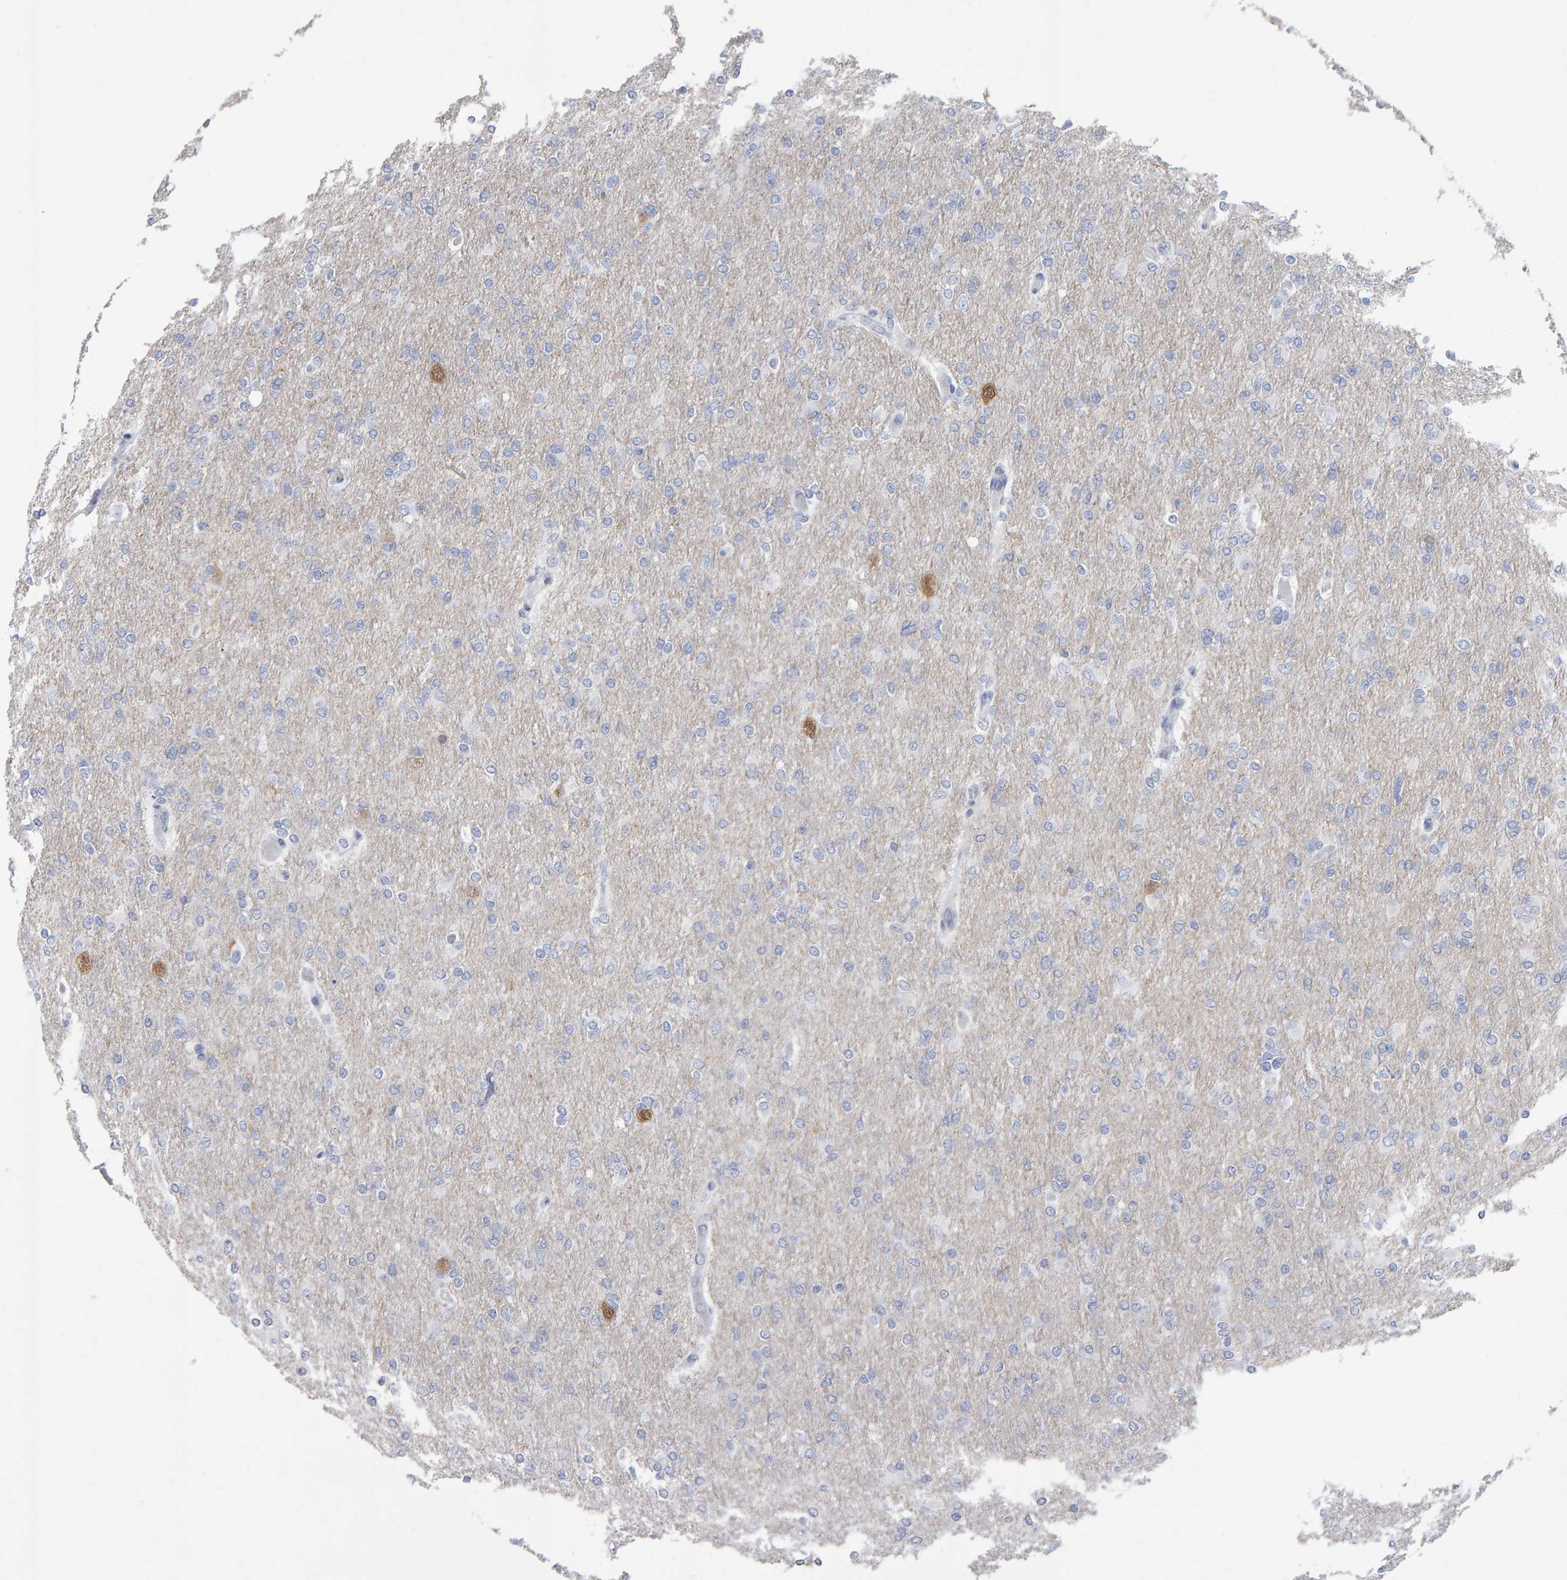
{"staining": {"intensity": "negative", "quantity": "none", "location": "none"}, "tissue": "glioma", "cell_type": "Tumor cells", "image_type": "cancer", "snomed": [{"axis": "morphology", "description": "Glioma, malignant, High grade"}, {"axis": "topography", "description": "Cerebral cortex"}], "caption": "Immunohistochemical staining of high-grade glioma (malignant) shows no significant expression in tumor cells.", "gene": "NCDN", "patient": {"sex": "female", "age": 36}}